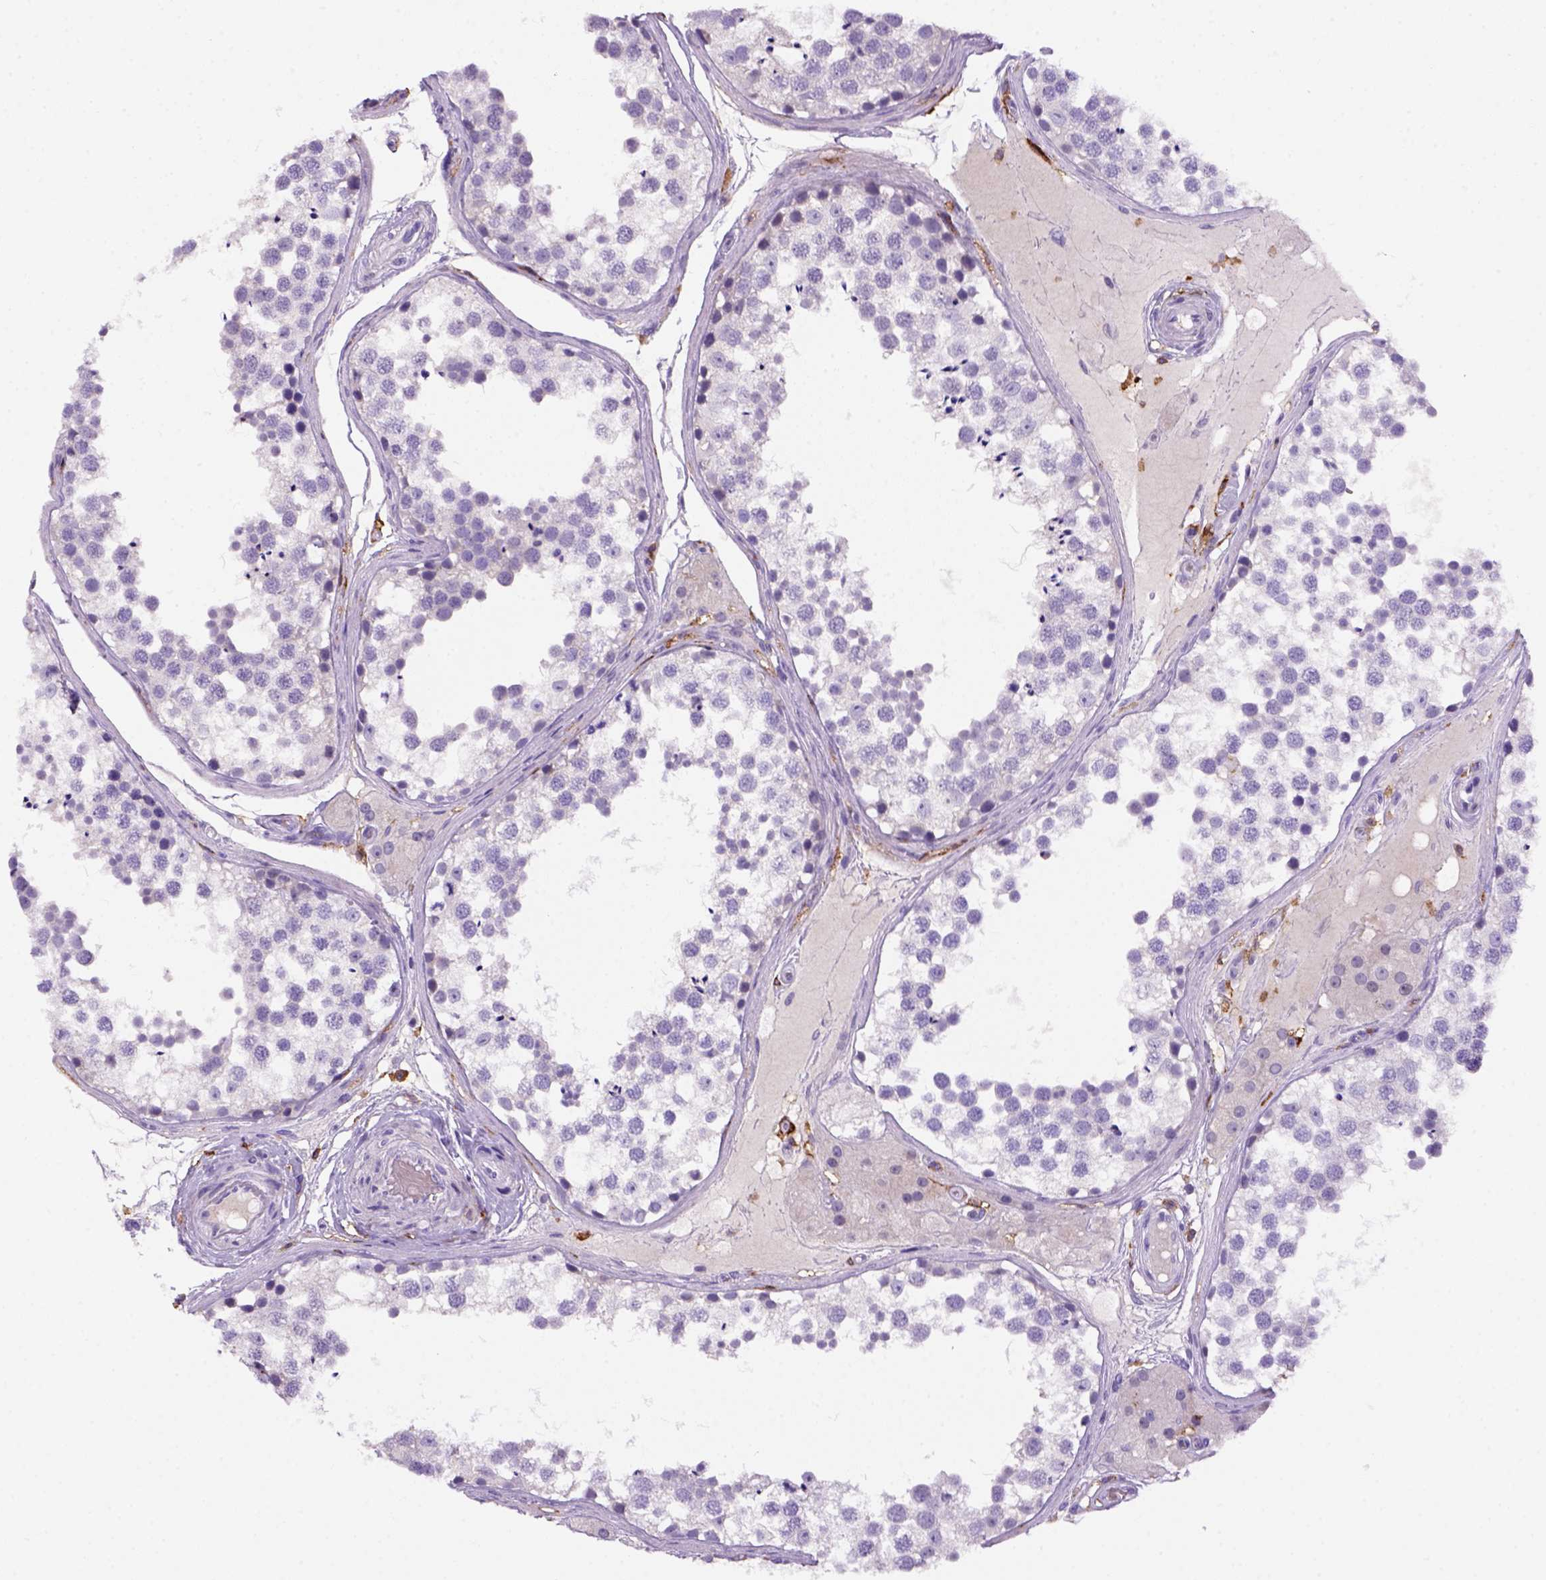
{"staining": {"intensity": "negative", "quantity": "none", "location": "none"}, "tissue": "testis", "cell_type": "Cells in seminiferous ducts", "image_type": "normal", "snomed": [{"axis": "morphology", "description": "Normal tissue, NOS"}, {"axis": "morphology", "description": "Seminoma, NOS"}, {"axis": "topography", "description": "Testis"}], "caption": "The micrograph reveals no staining of cells in seminiferous ducts in unremarkable testis. Nuclei are stained in blue.", "gene": "CD14", "patient": {"sex": "male", "age": 65}}